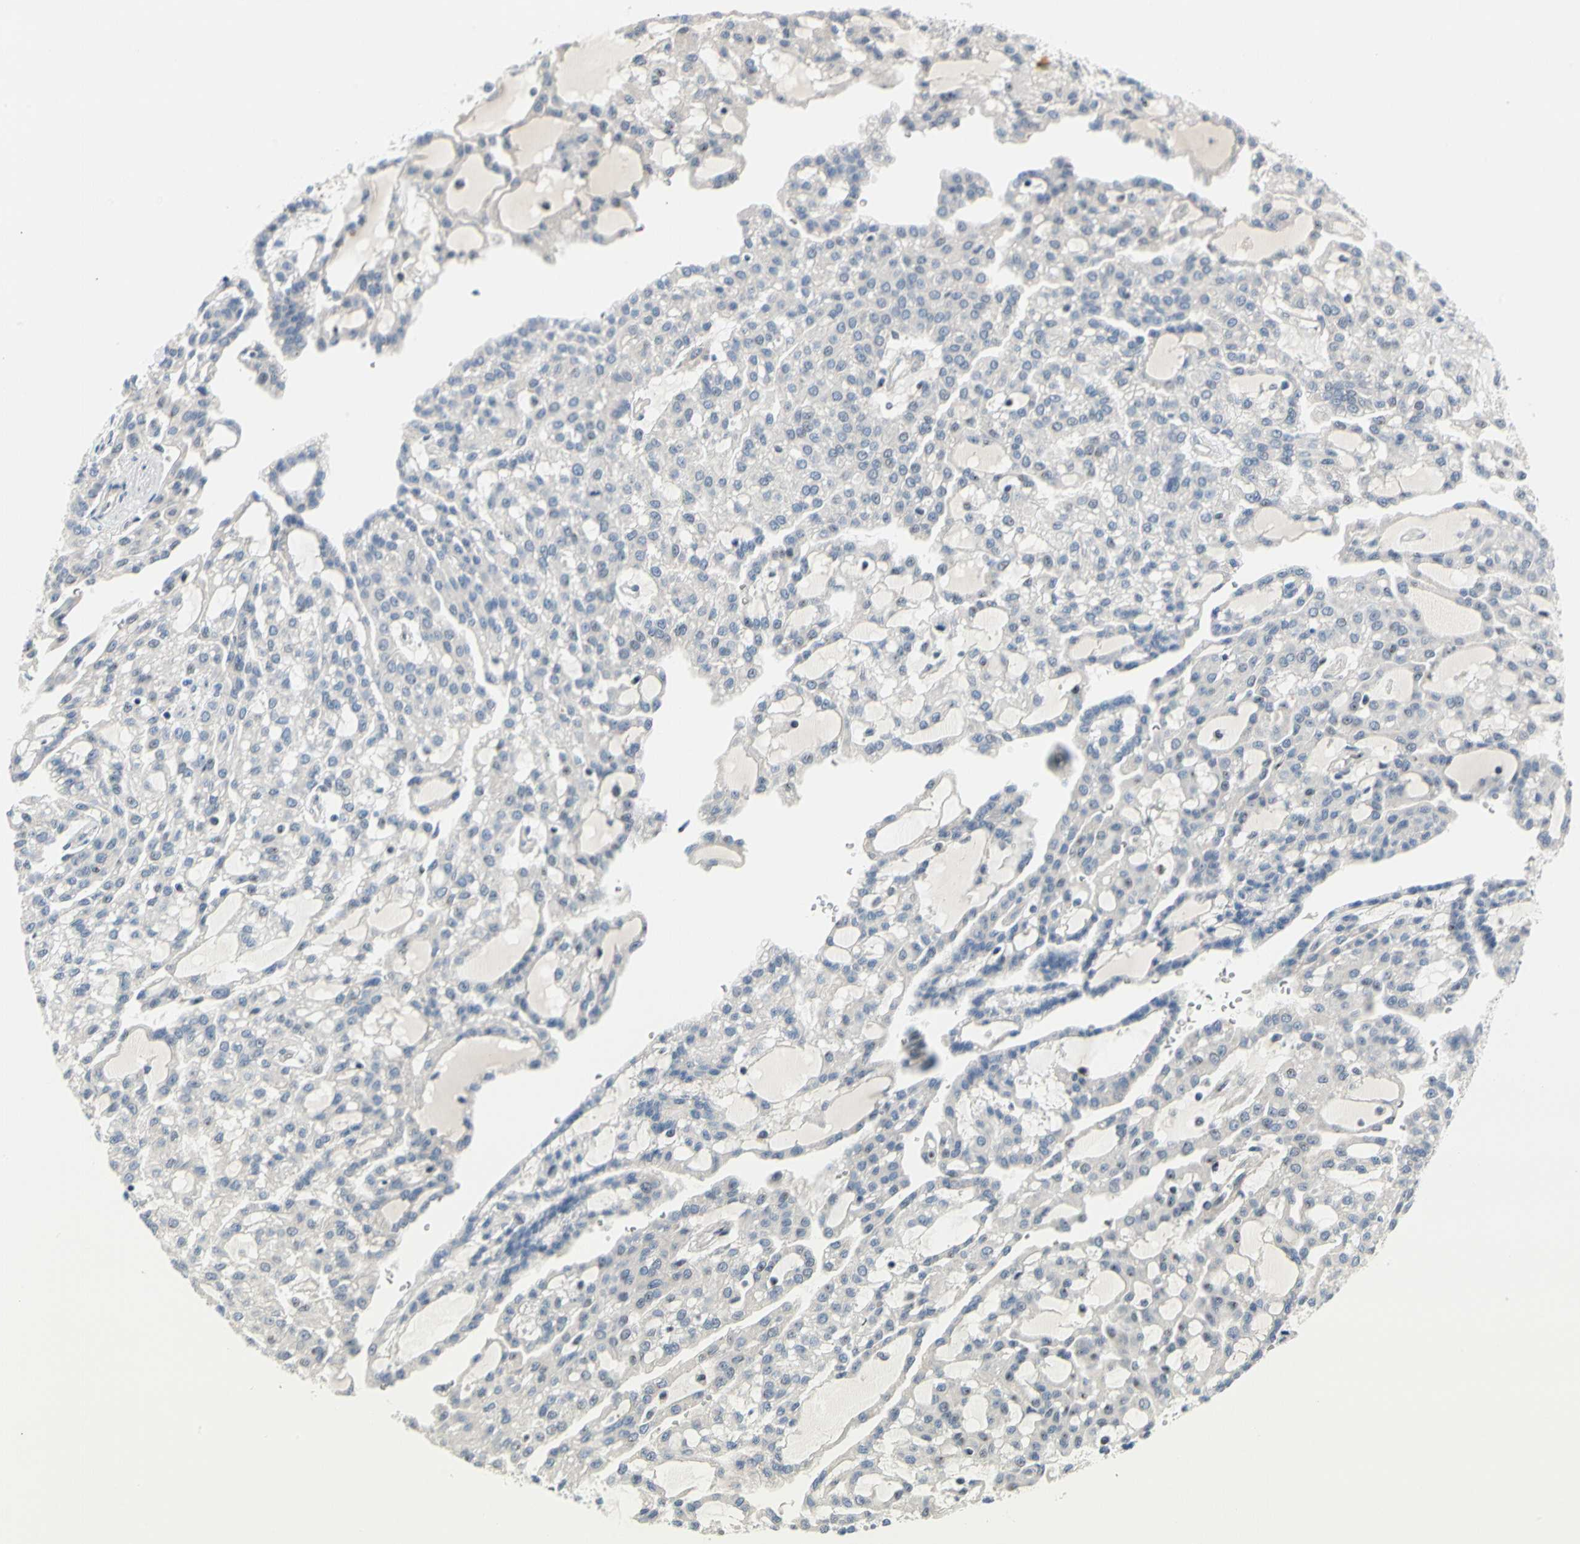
{"staining": {"intensity": "negative", "quantity": "none", "location": "none"}, "tissue": "renal cancer", "cell_type": "Tumor cells", "image_type": "cancer", "snomed": [{"axis": "morphology", "description": "Adenocarcinoma, NOS"}, {"axis": "topography", "description": "Kidney"}], "caption": "There is no significant staining in tumor cells of renal cancer. Nuclei are stained in blue.", "gene": "NFASC", "patient": {"sex": "male", "age": 63}}